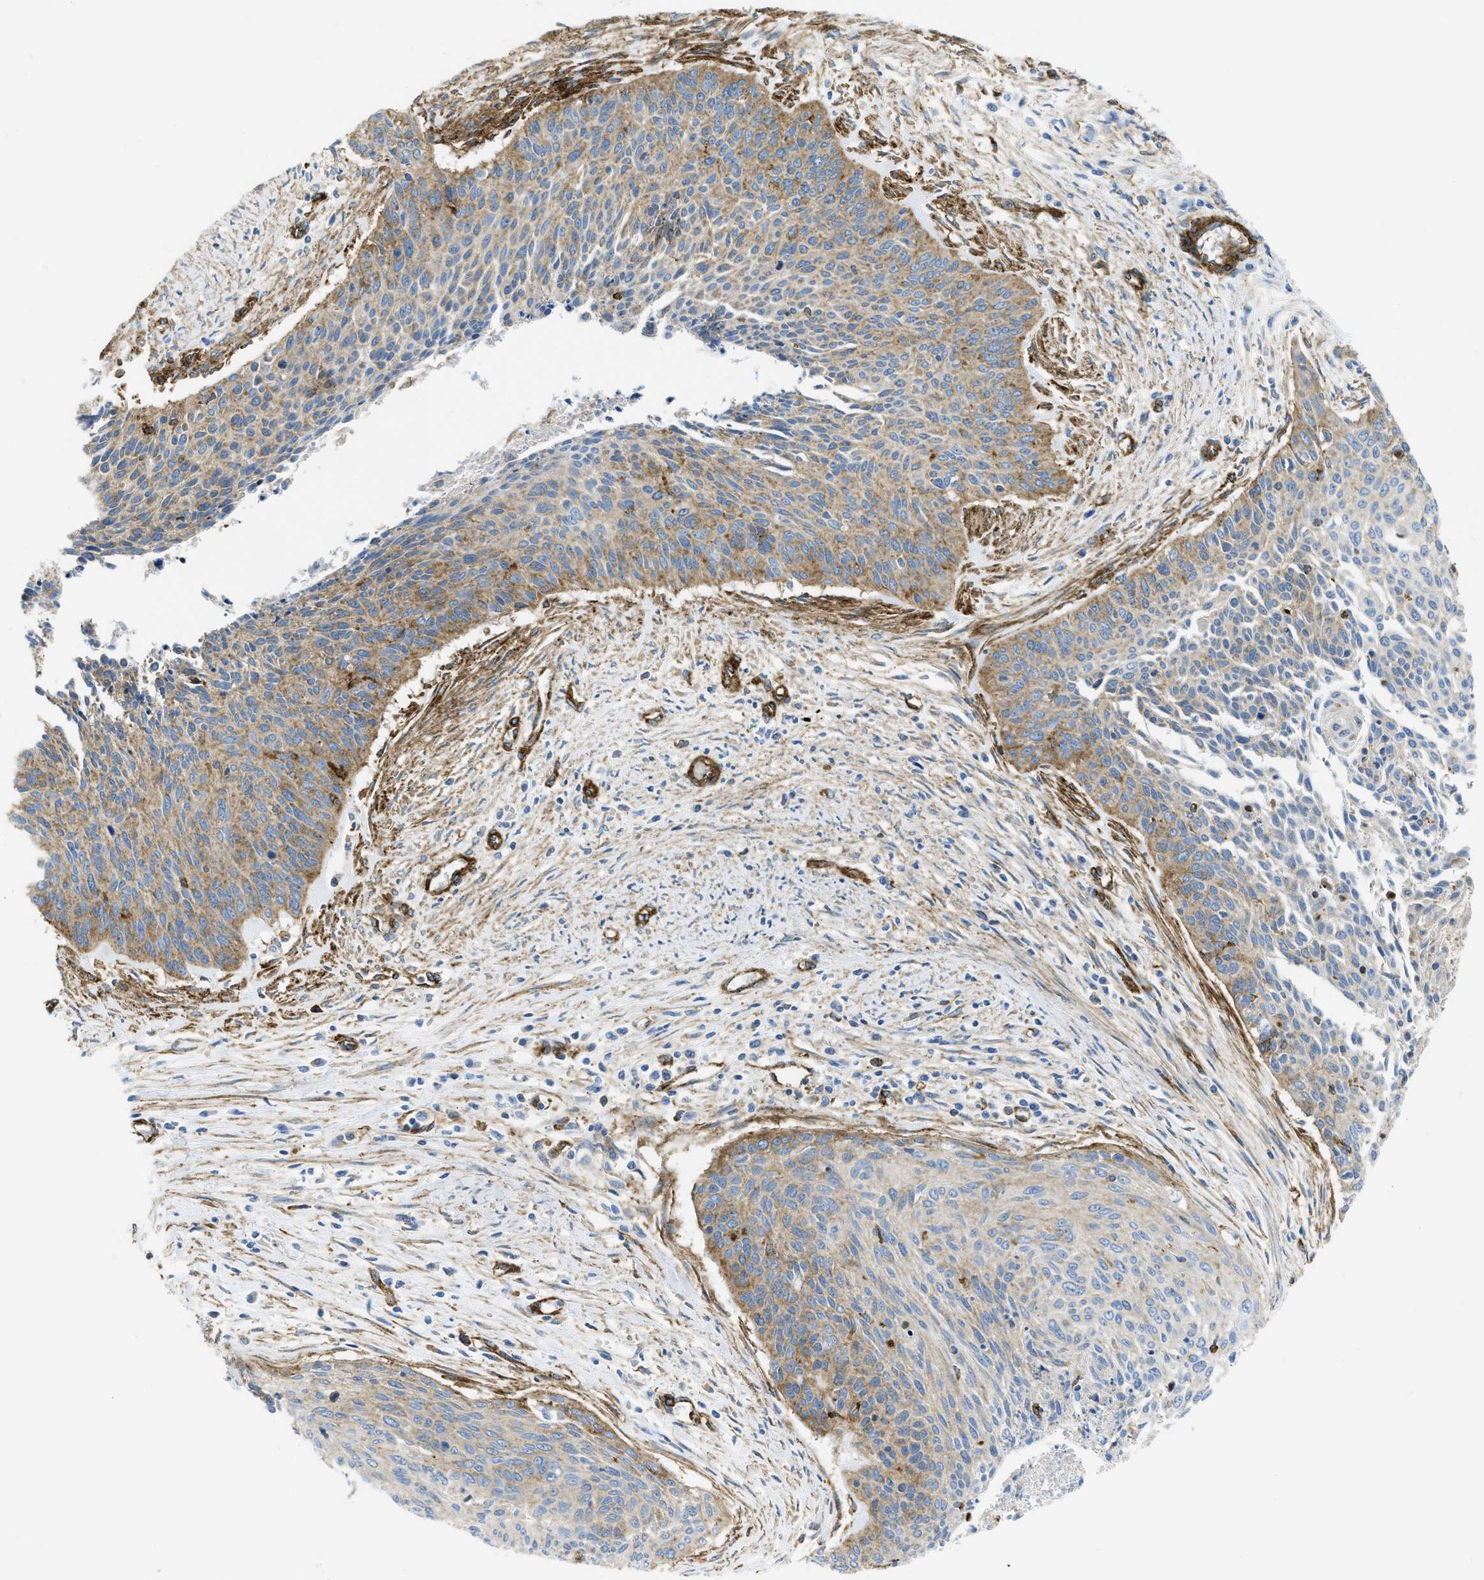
{"staining": {"intensity": "moderate", "quantity": "25%-75%", "location": "cytoplasmic/membranous"}, "tissue": "cervical cancer", "cell_type": "Tumor cells", "image_type": "cancer", "snomed": [{"axis": "morphology", "description": "Squamous cell carcinoma, NOS"}, {"axis": "topography", "description": "Cervix"}], "caption": "Human cervical squamous cell carcinoma stained with a protein marker displays moderate staining in tumor cells.", "gene": "HIP1", "patient": {"sex": "female", "age": 55}}